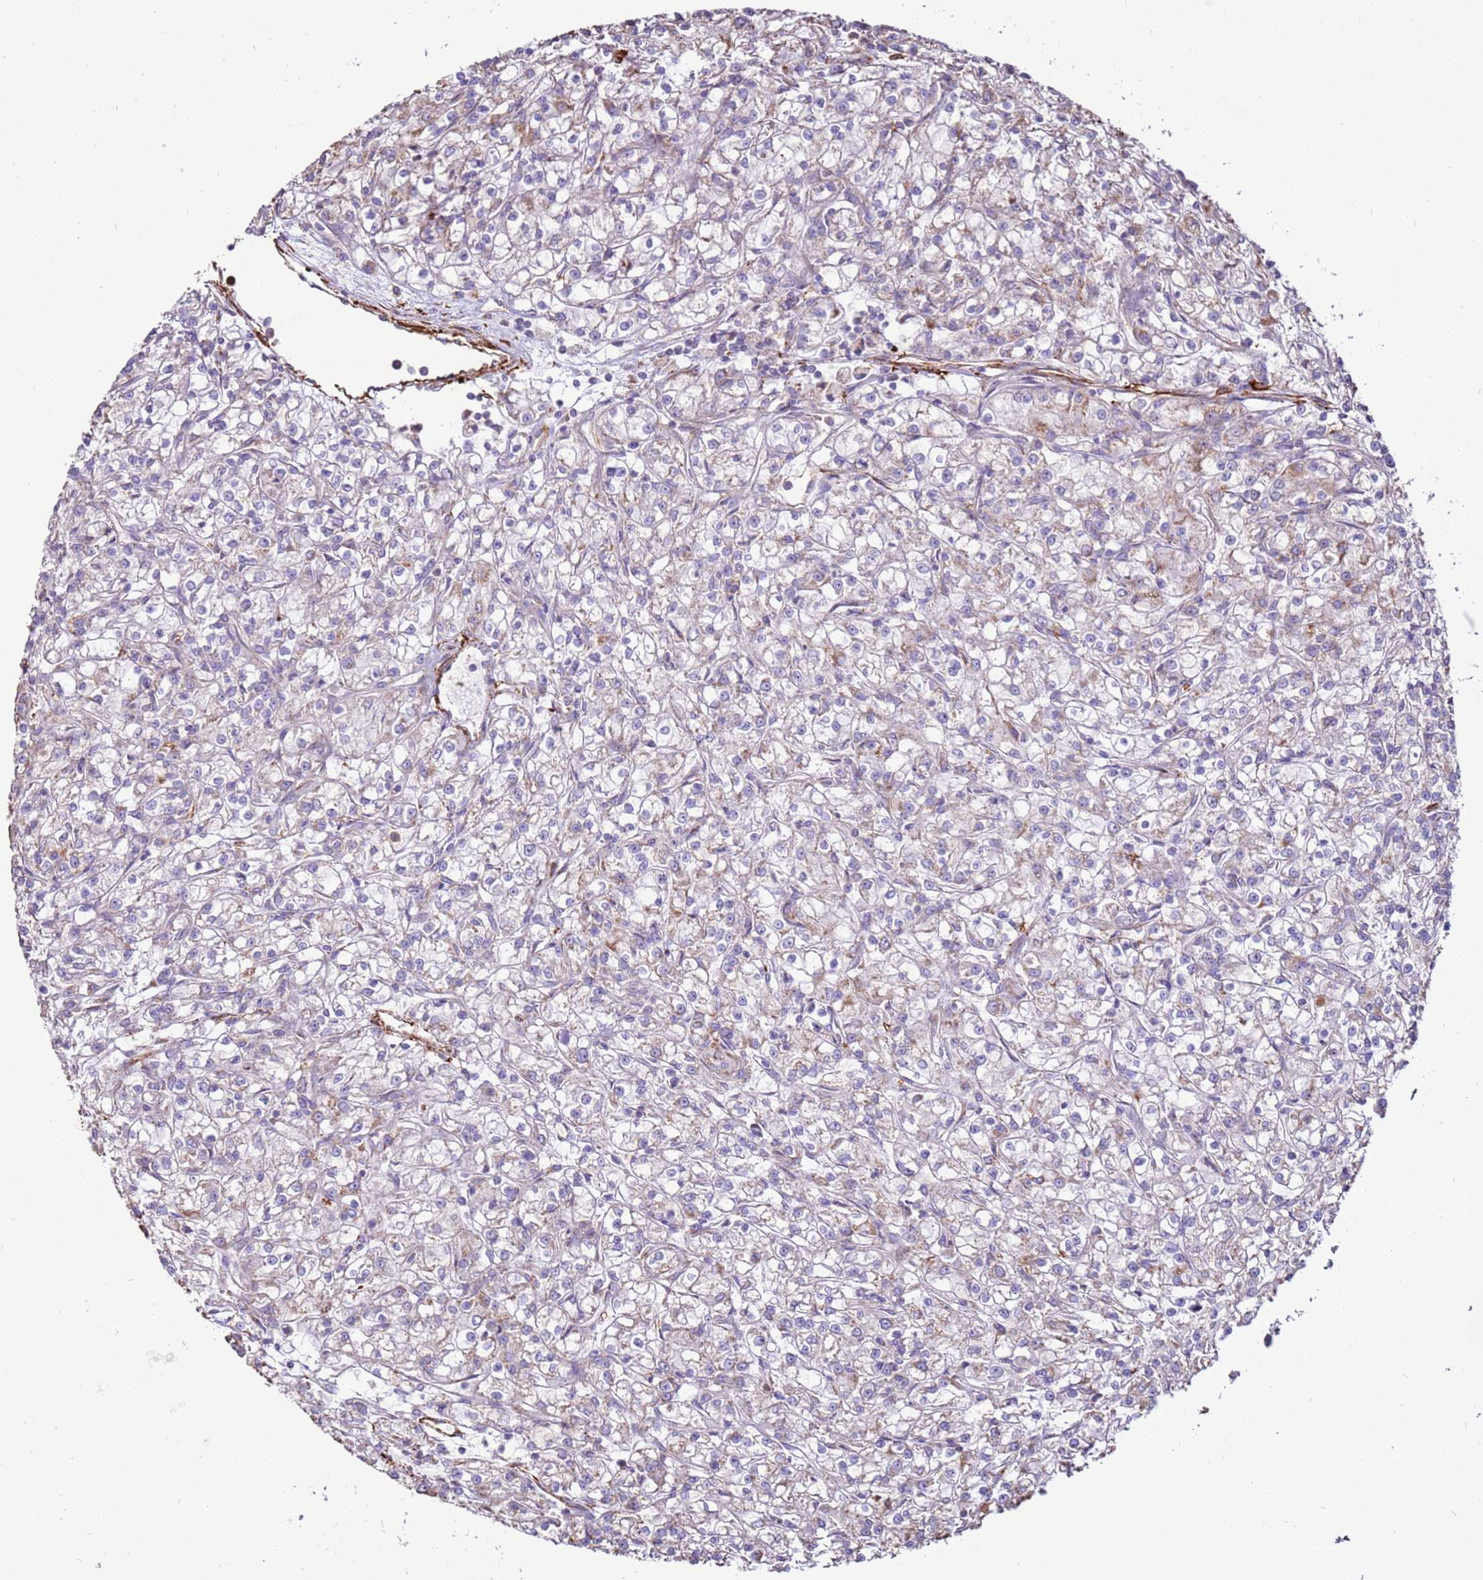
{"staining": {"intensity": "negative", "quantity": "none", "location": "none"}, "tissue": "renal cancer", "cell_type": "Tumor cells", "image_type": "cancer", "snomed": [{"axis": "morphology", "description": "Adenocarcinoma, NOS"}, {"axis": "topography", "description": "Kidney"}], "caption": "Immunohistochemistry (IHC) of human renal adenocarcinoma demonstrates no expression in tumor cells.", "gene": "DDX59", "patient": {"sex": "female", "age": 59}}